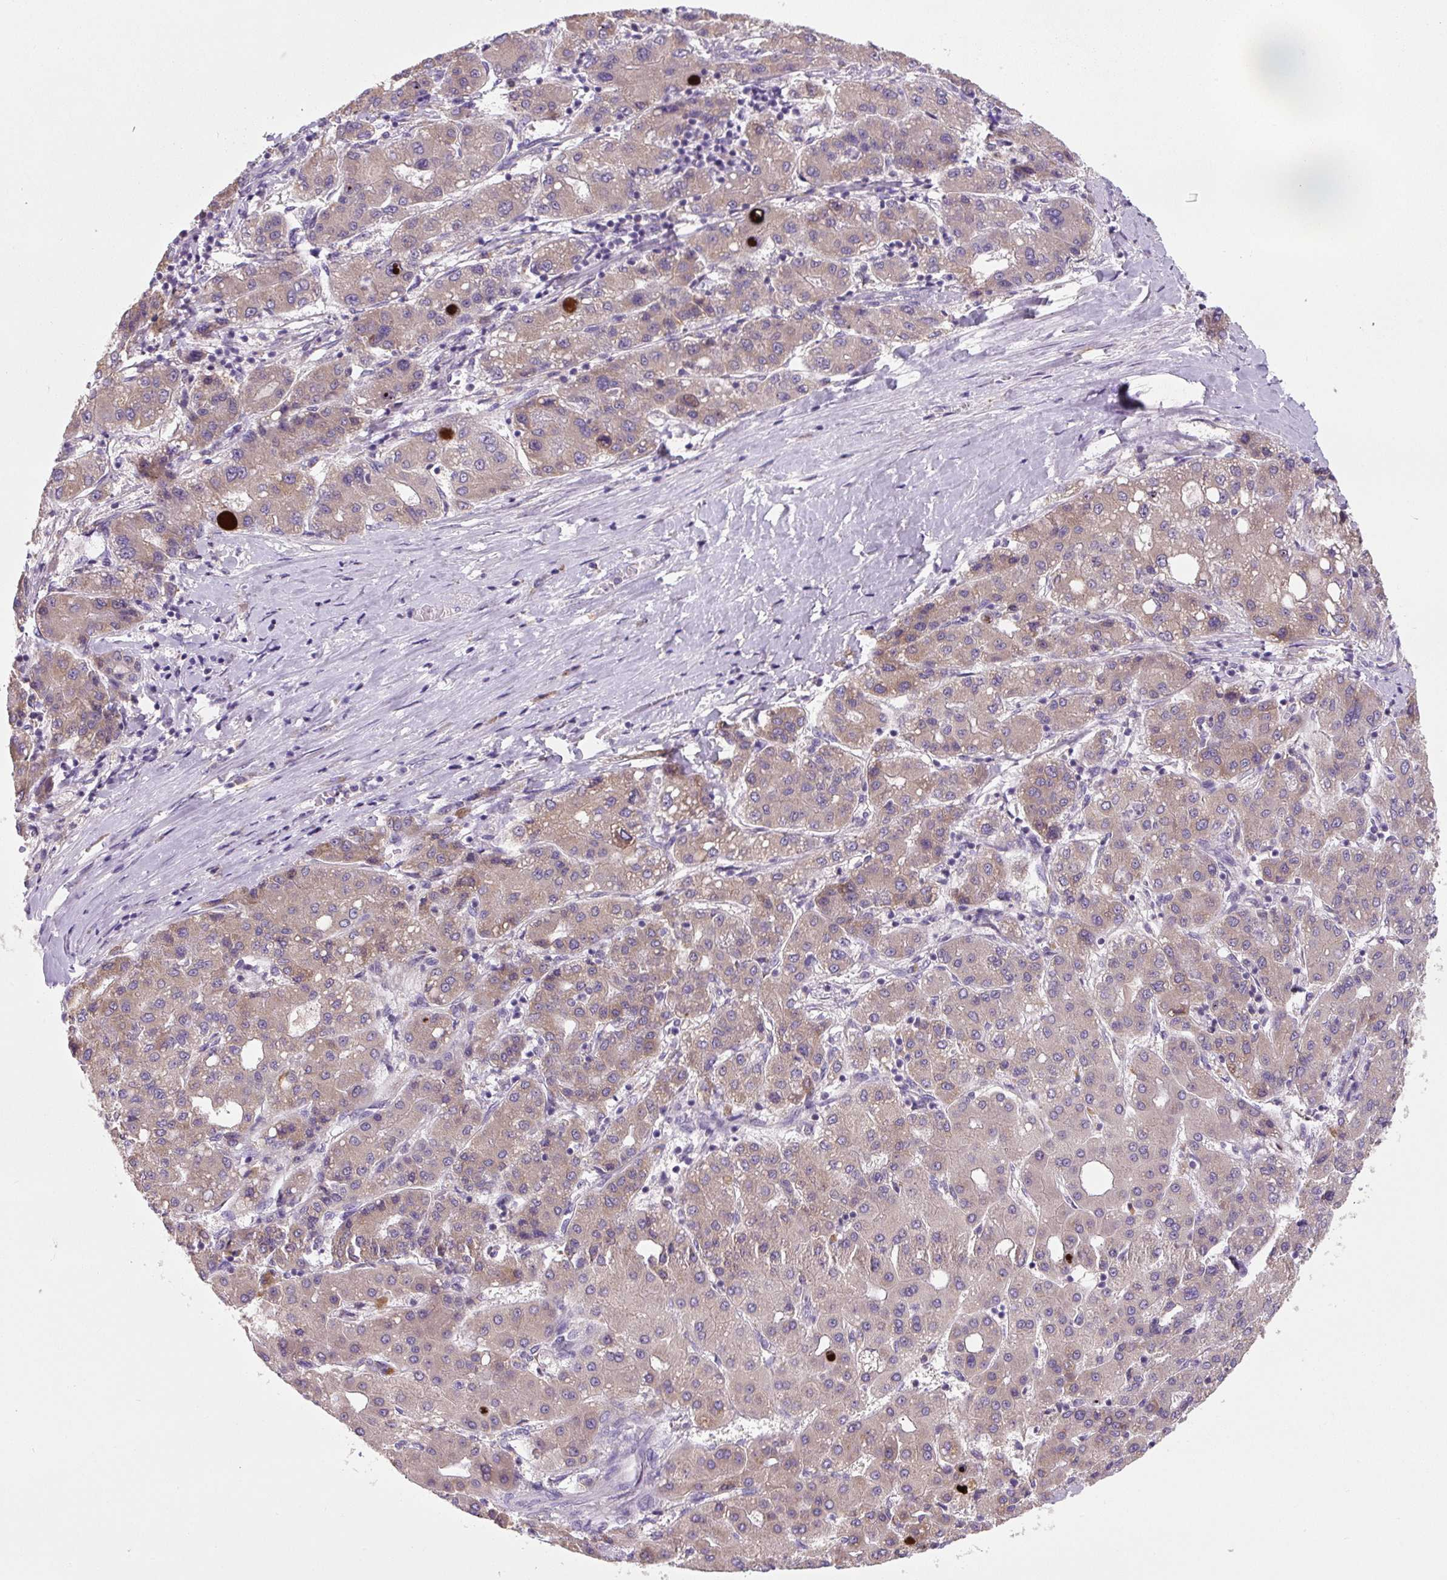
{"staining": {"intensity": "weak", "quantity": "25%-75%", "location": "cytoplasmic/membranous"}, "tissue": "liver cancer", "cell_type": "Tumor cells", "image_type": "cancer", "snomed": [{"axis": "morphology", "description": "Carcinoma, Hepatocellular, NOS"}, {"axis": "topography", "description": "Liver"}], "caption": "This is a histology image of IHC staining of hepatocellular carcinoma (liver), which shows weak staining in the cytoplasmic/membranous of tumor cells.", "gene": "FZD5", "patient": {"sex": "male", "age": 65}}